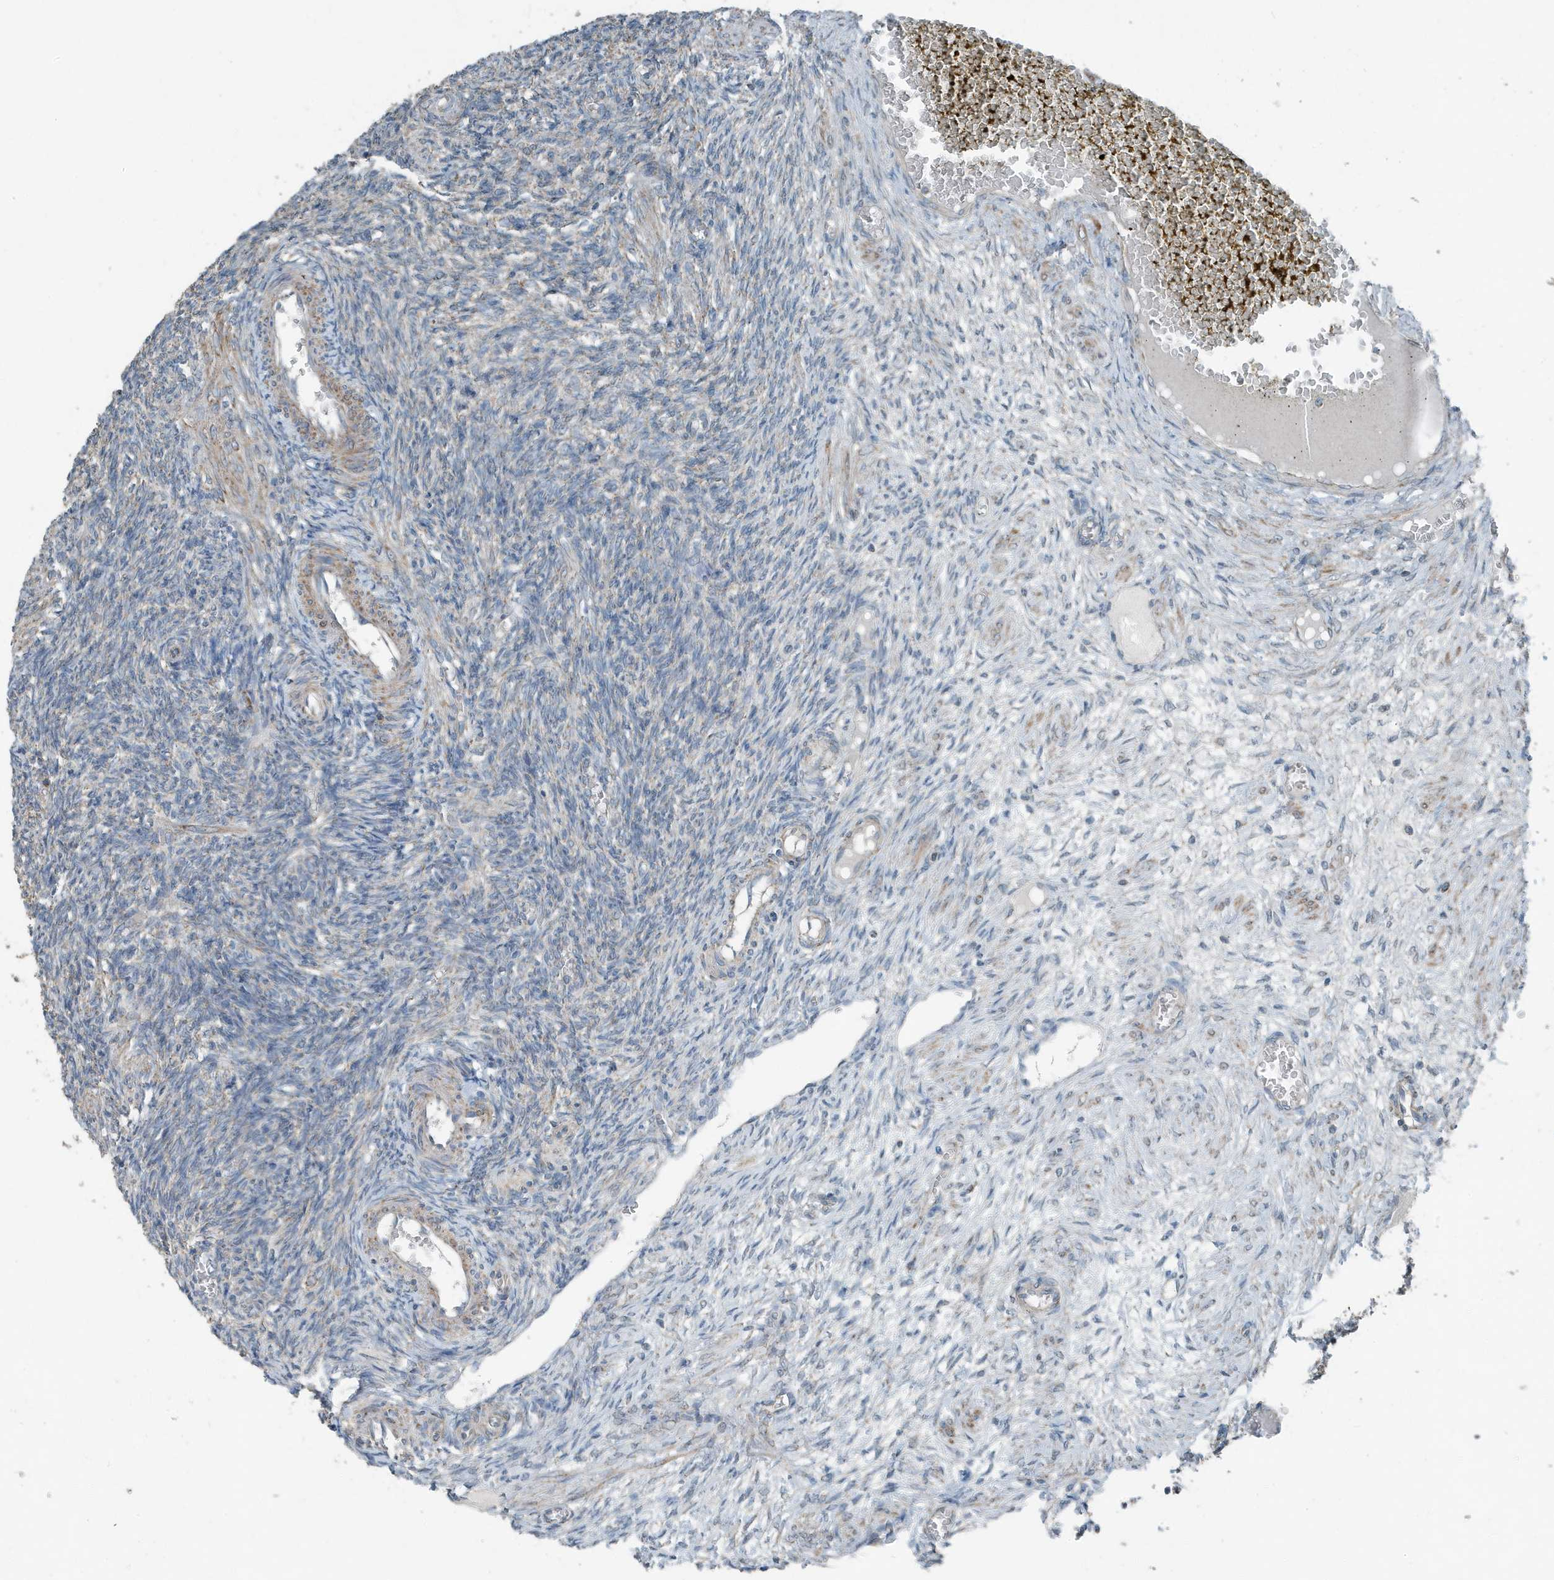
{"staining": {"intensity": "weak", "quantity": "<25%", "location": "cytoplasmic/membranous"}, "tissue": "ovary", "cell_type": "Ovarian stroma cells", "image_type": "normal", "snomed": [{"axis": "morphology", "description": "Normal tissue, NOS"}, {"axis": "topography", "description": "Ovary"}], "caption": "Histopathology image shows no protein staining in ovarian stroma cells of benign ovary.", "gene": "MT", "patient": {"sex": "female", "age": 27}}